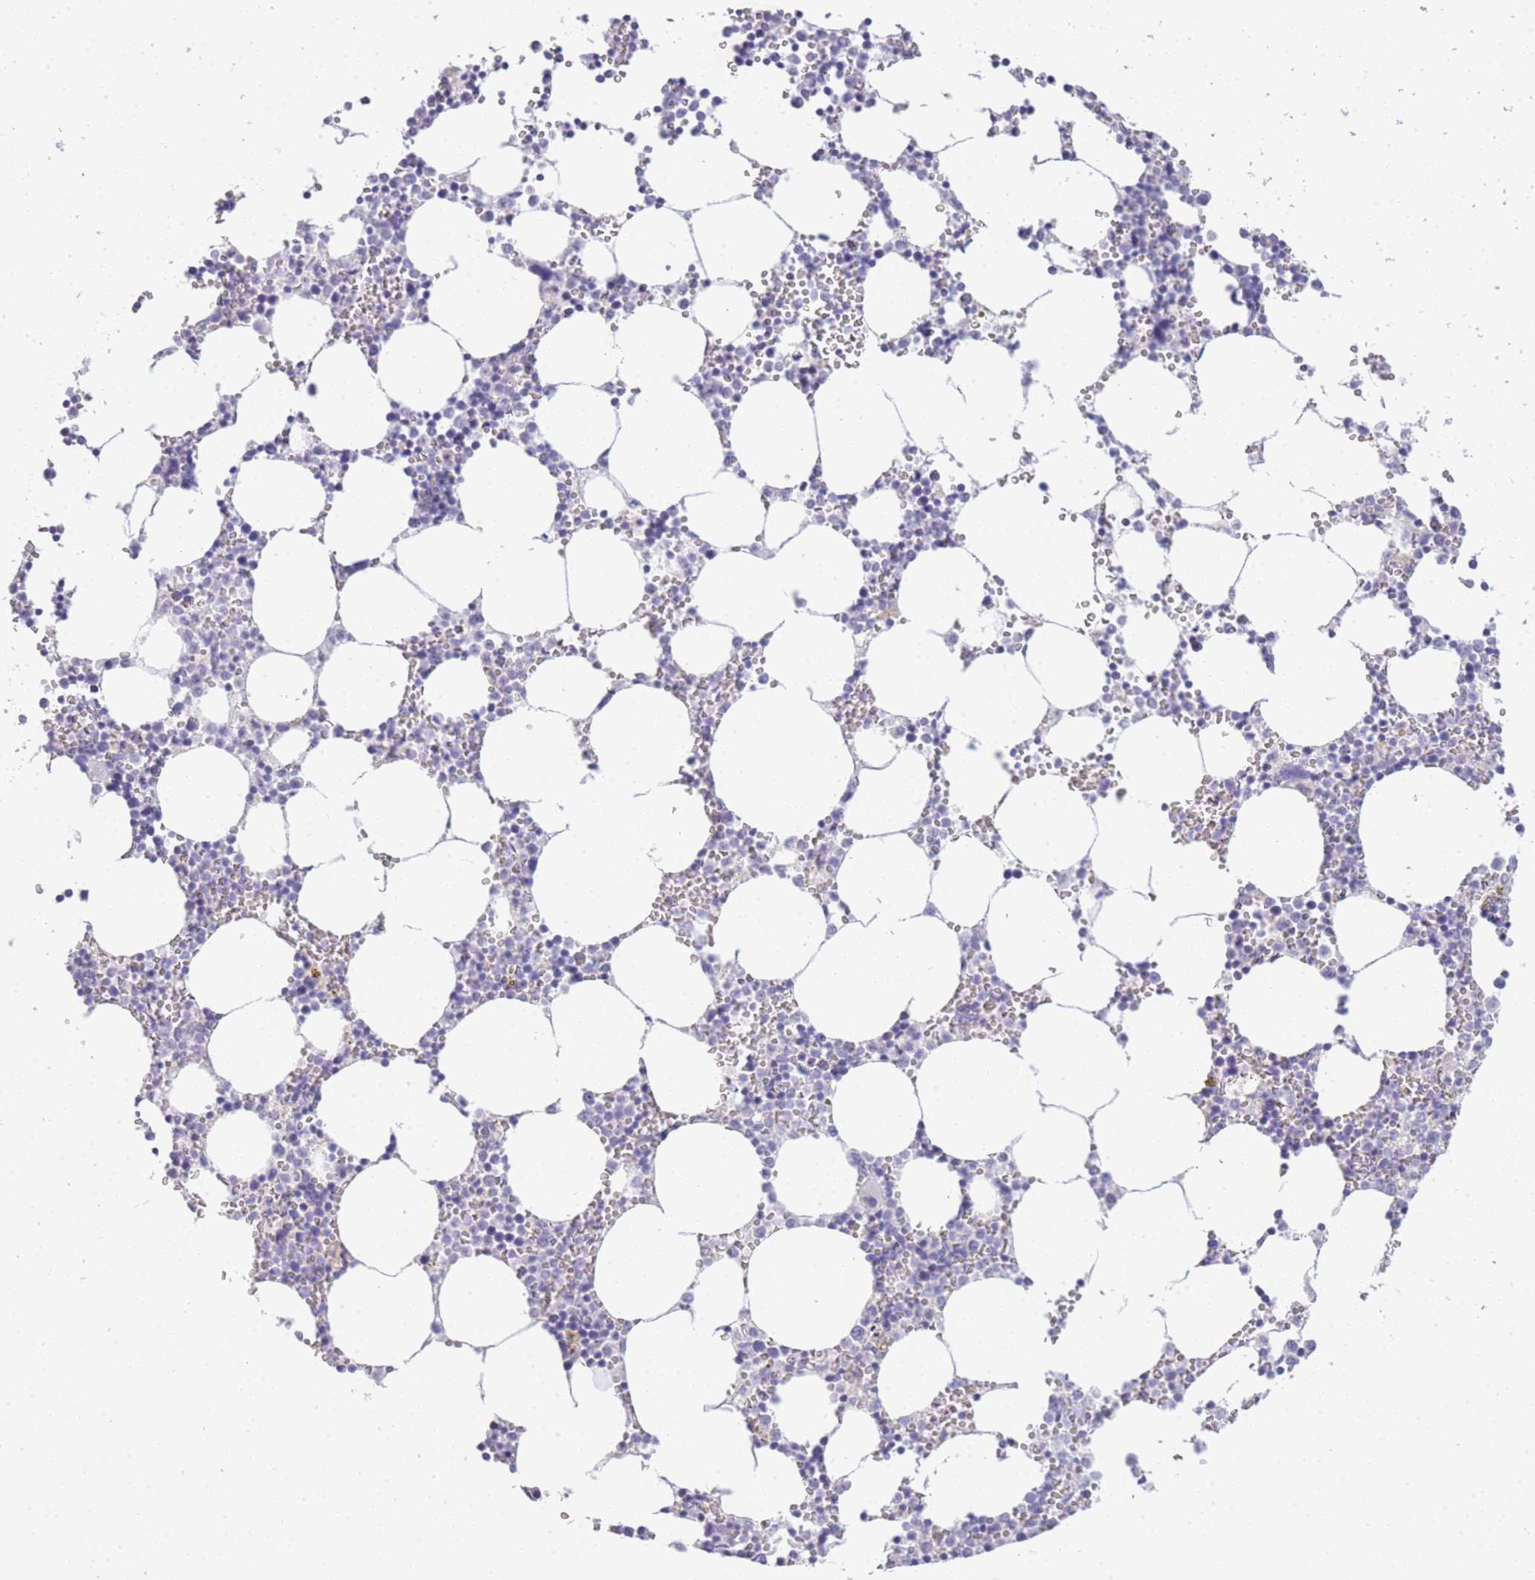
{"staining": {"intensity": "negative", "quantity": "none", "location": "none"}, "tissue": "bone marrow", "cell_type": "Hematopoietic cells", "image_type": "normal", "snomed": [{"axis": "morphology", "description": "Normal tissue, NOS"}, {"axis": "topography", "description": "Bone marrow"}], "caption": "Hematopoietic cells are negative for brown protein staining in normal bone marrow. (DAB (3,3'-diaminobenzidine) immunohistochemistry visualized using brightfield microscopy, high magnification).", "gene": "RHO", "patient": {"sex": "female", "age": 64}}